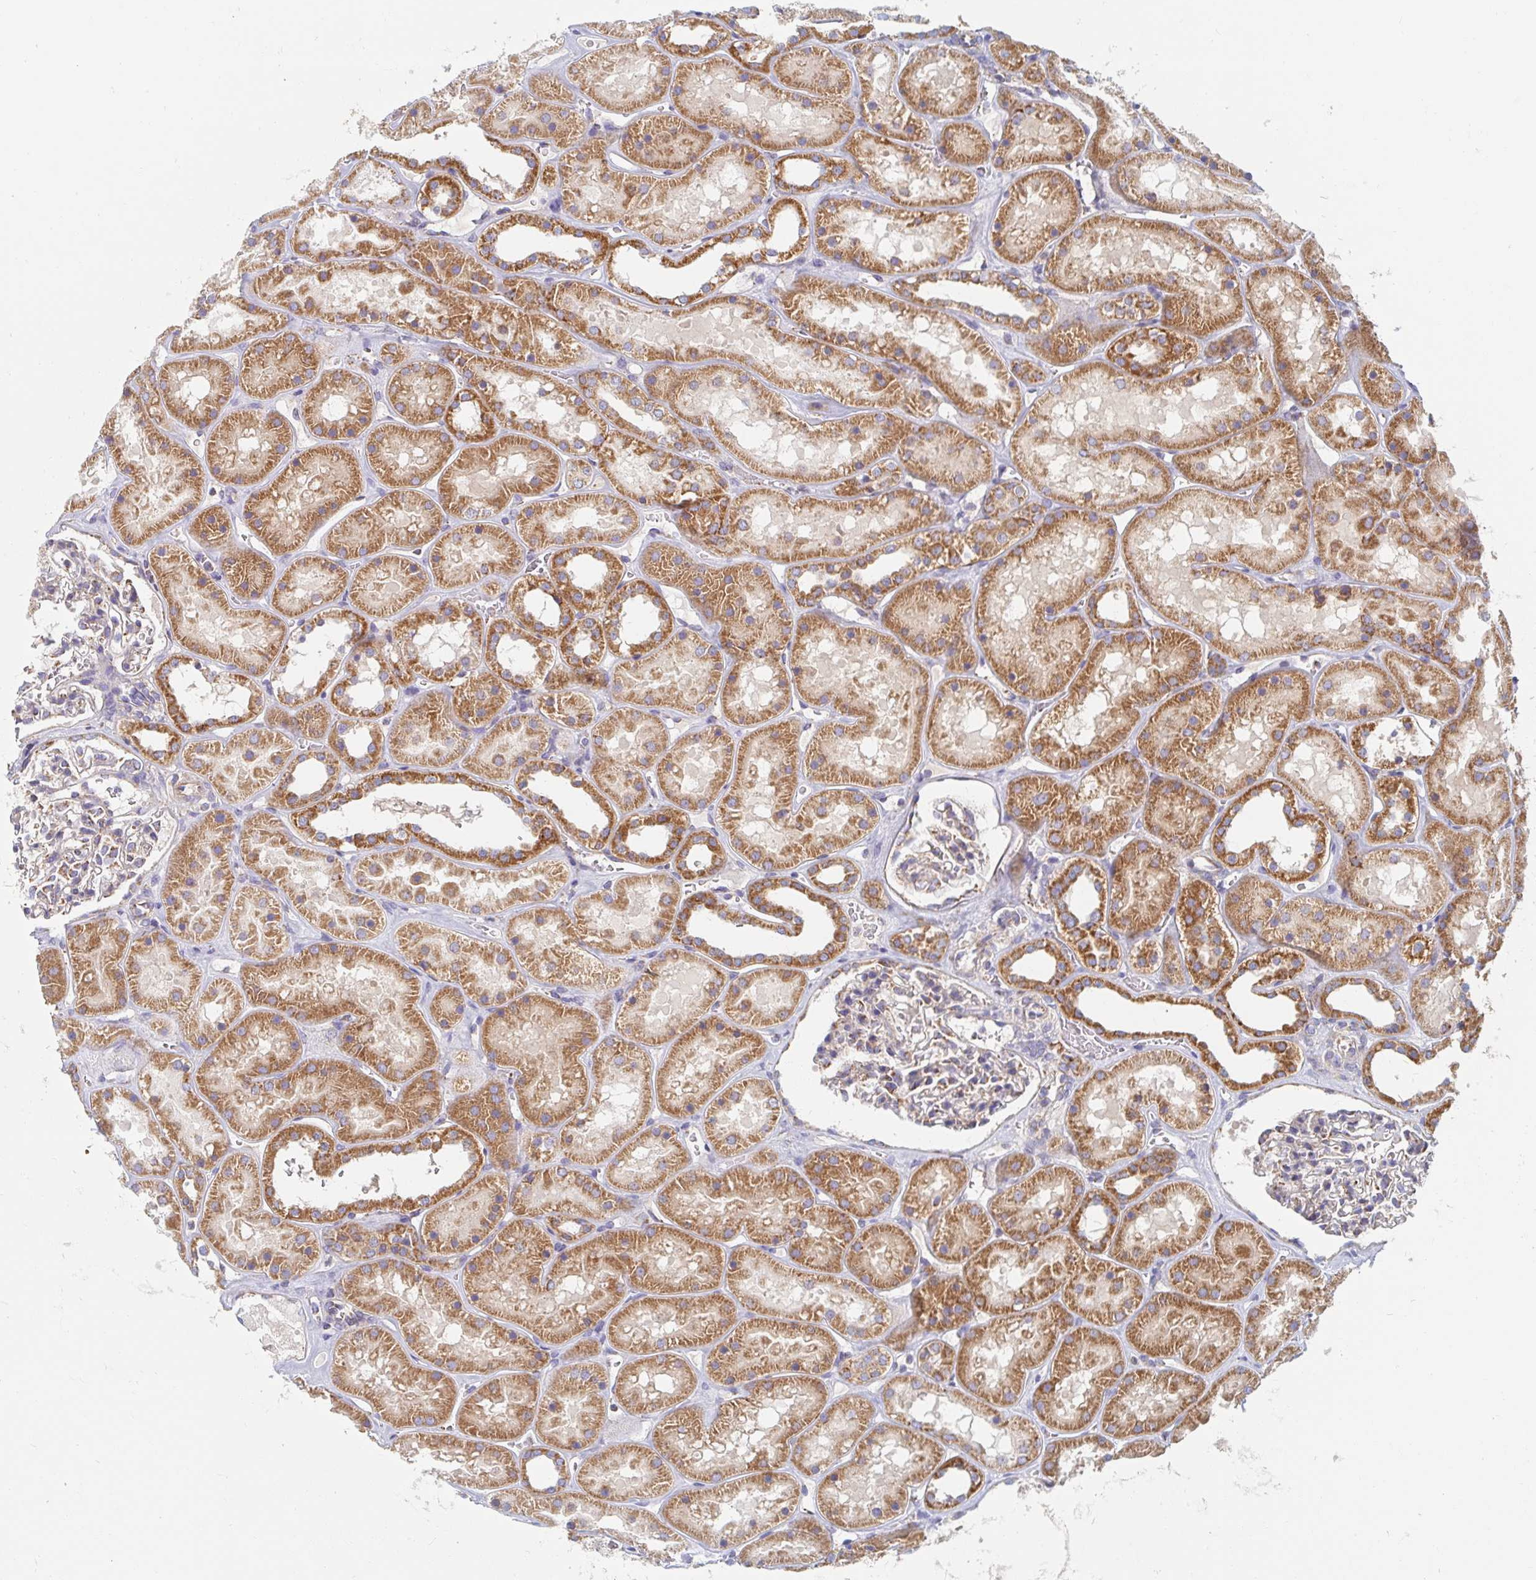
{"staining": {"intensity": "moderate", "quantity": "25%-75%", "location": "cytoplasmic/membranous"}, "tissue": "kidney", "cell_type": "Cells in glomeruli", "image_type": "normal", "snomed": [{"axis": "morphology", "description": "Normal tissue, NOS"}, {"axis": "topography", "description": "Kidney"}], "caption": "An image showing moderate cytoplasmic/membranous expression in approximately 25%-75% of cells in glomeruli in unremarkable kidney, as visualized by brown immunohistochemical staining.", "gene": "MAVS", "patient": {"sex": "female", "age": 41}}